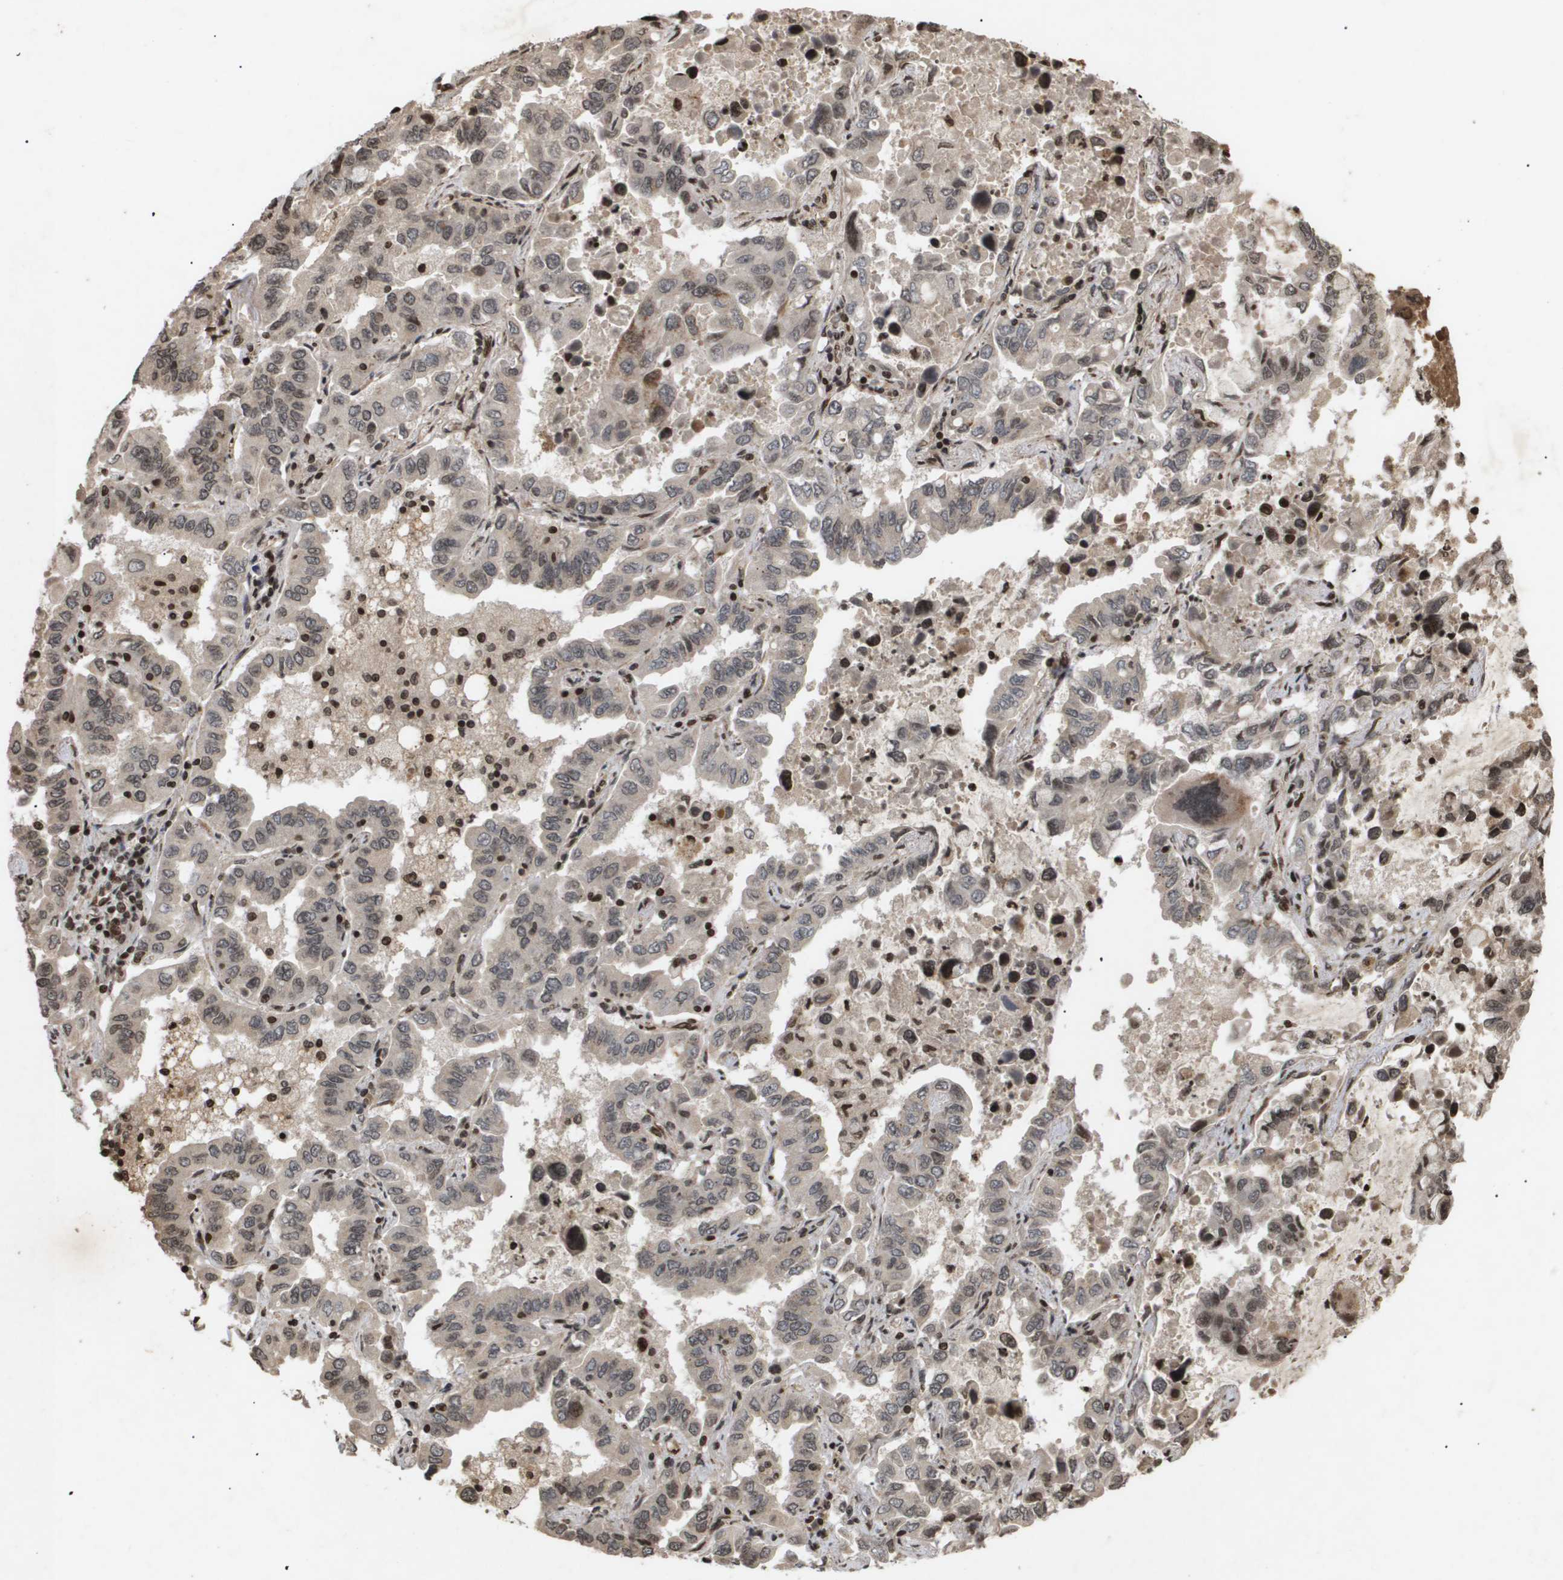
{"staining": {"intensity": "negative", "quantity": "none", "location": "none"}, "tissue": "lung cancer", "cell_type": "Tumor cells", "image_type": "cancer", "snomed": [{"axis": "morphology", "description": "Adenocarcinoma, NOS"}, {"axis": "topography", "description": "Lung"}], "caption": "Image shows no protein expression in tumor cells of lung adenocarcinoma tissue.", "gene": "HSPA6", "patient": {"sex": "male", "age": 64}}